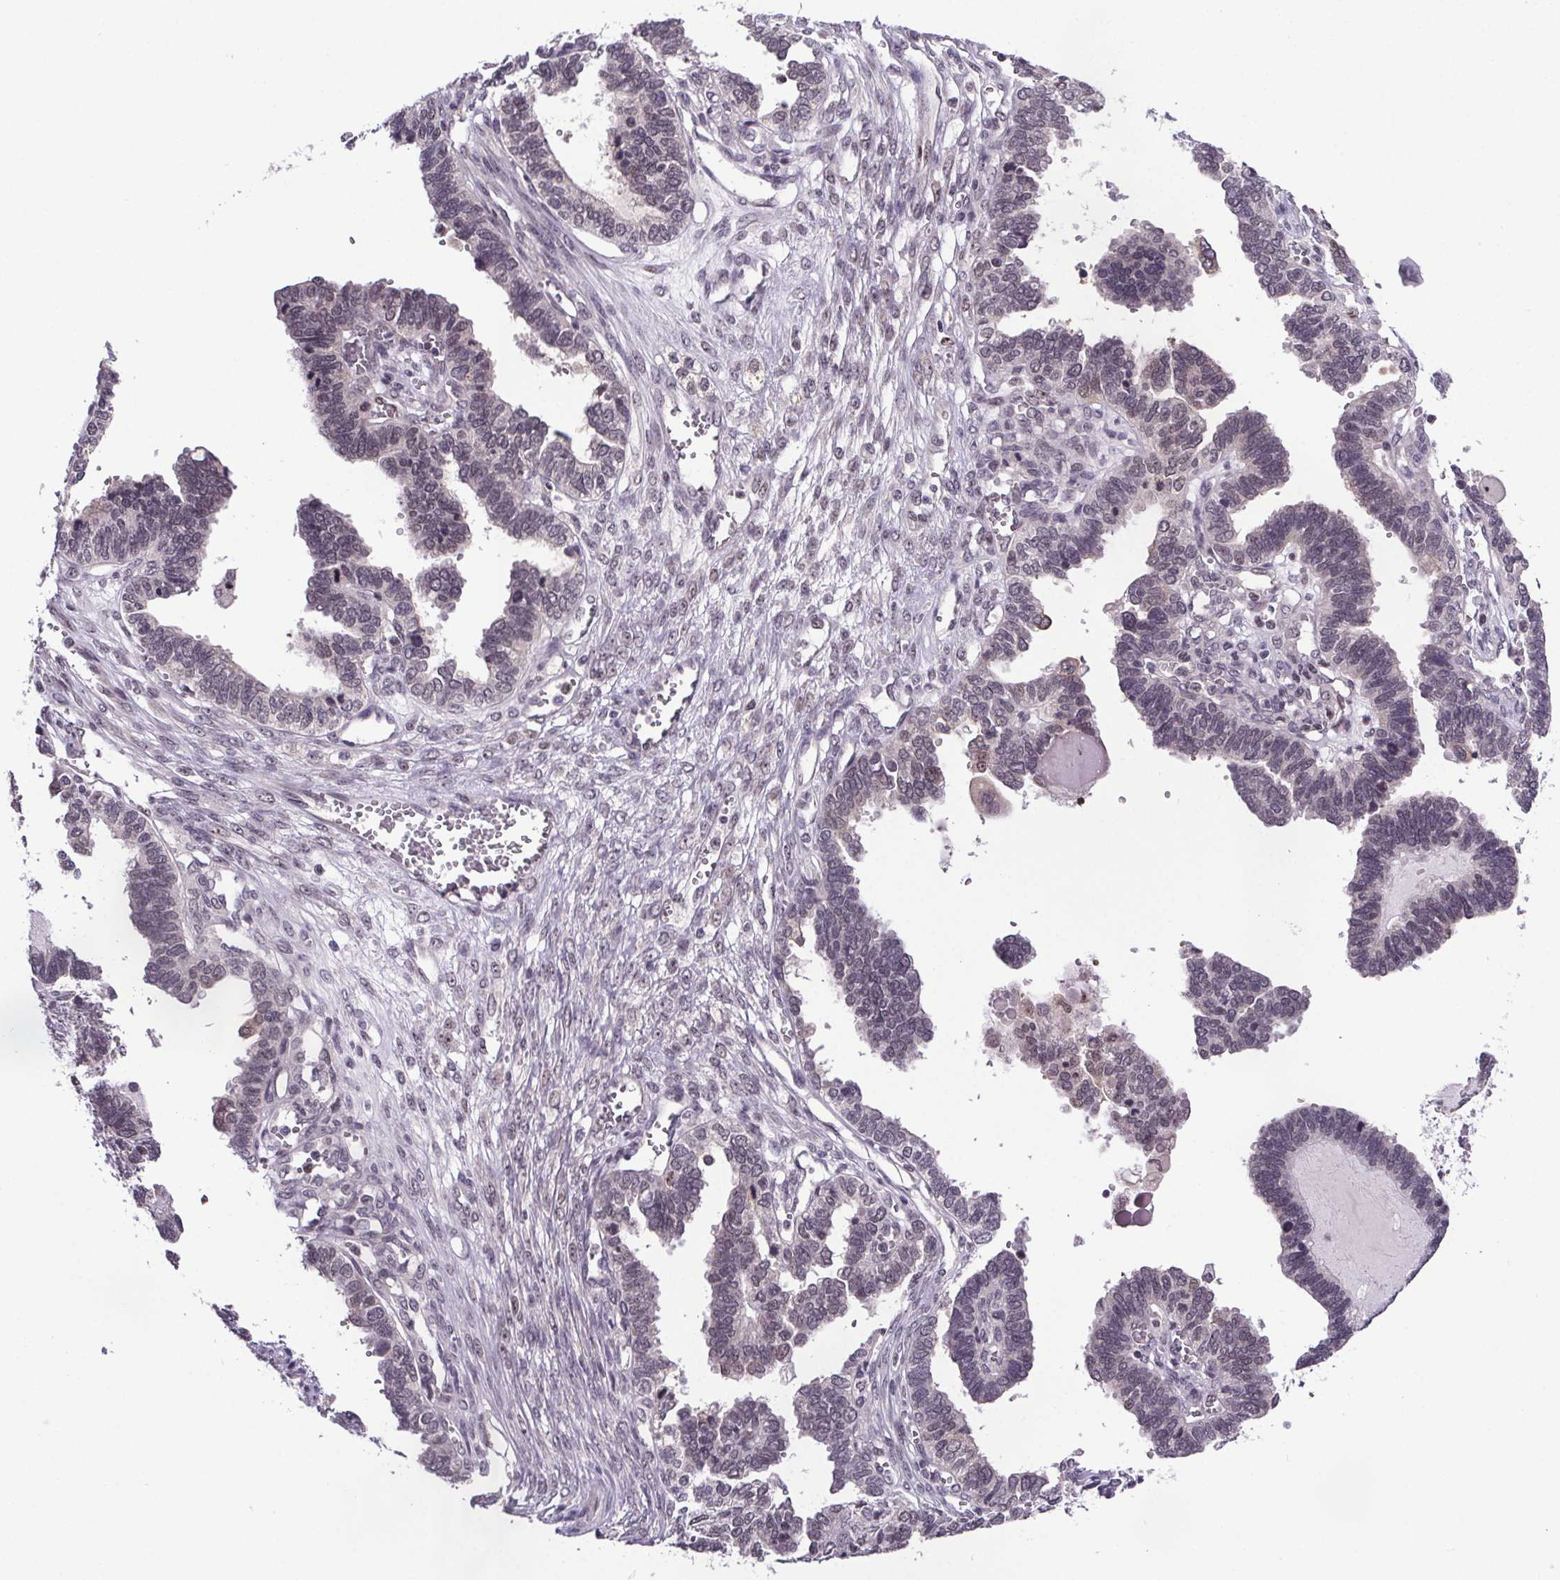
{"staining": {"intensity": "negative", "quantity": "none", "location": "none"}, "tissue": "ovarian cancer", "cell_type": "Tumor cells", "image_type": "cancer", "snomed": [{"axis": "morphology", "description": "Cystadenocarcinoma, serous, NOS"}, {"axis": "topography", "description": "Ovary"}], "caption": "Immunohistochemistry (IHC) photomicrograph of ovarian serous cystadenocarcinoma stained for a protein (brown), which reveals no expression in tumor cells.", "gene": "ATMIN", "patient": {"sex": "female", "age": 51}}